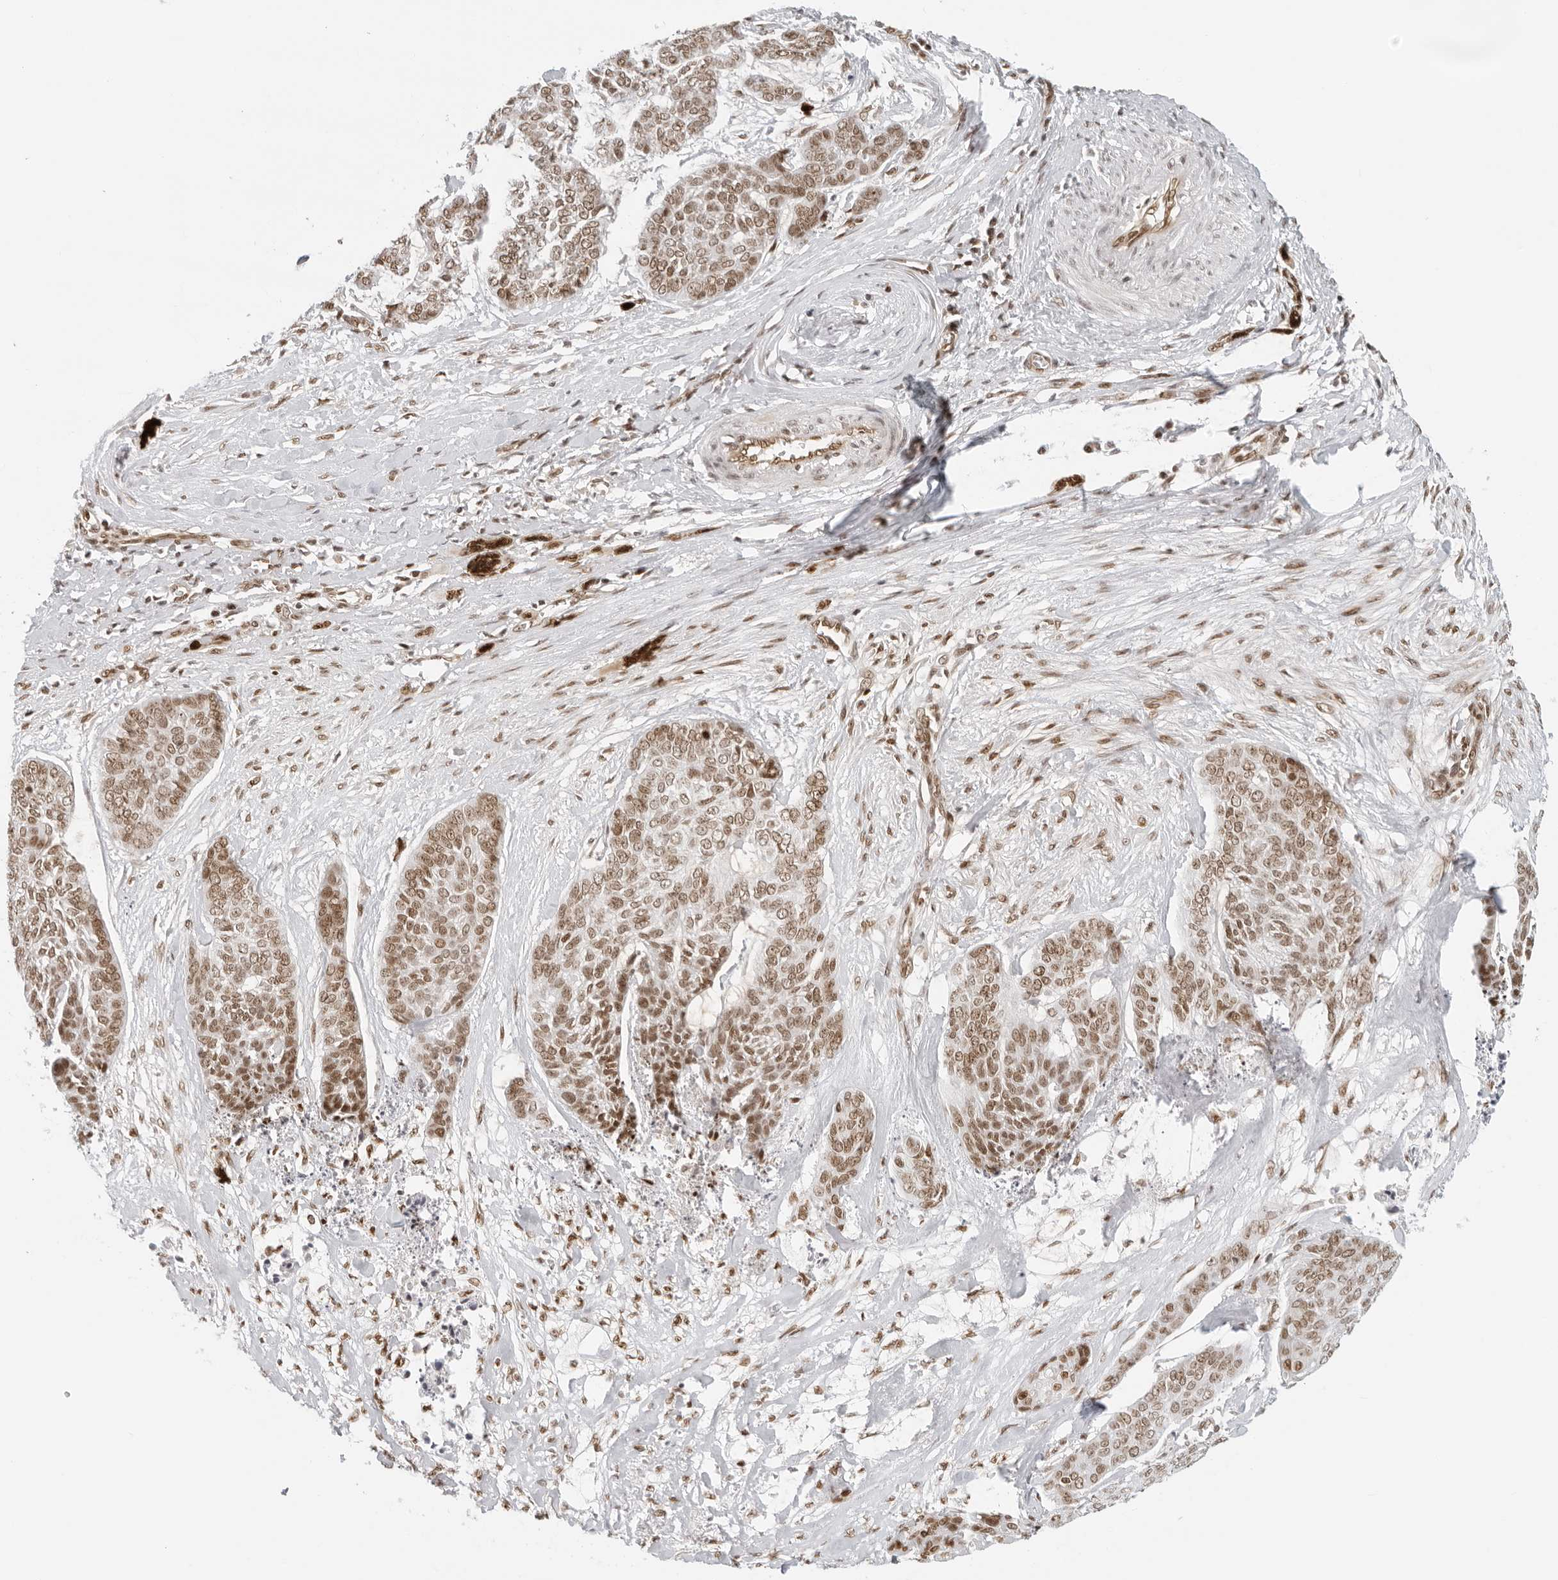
{"staining": {"intensity": "moderate", "quantity": ">75%", "location": "nuclear"}, "tissue": "skin cancer", "cell_type": "Tumor cells", "image_type": "cancer", "snomed": [{"axis": "morphology", "description": "Basal cell carcinoma"}, {"axis": "topography", "description": "Skin"}], "caption": "The photomicrograph shows immunohistochemical staining of skin cancer. There is moderate nuclear positivity is appreciated in approximately >75% of tumor cells.", "gene": "RCC1", "patient": {"sex": "female", "age": 64}}